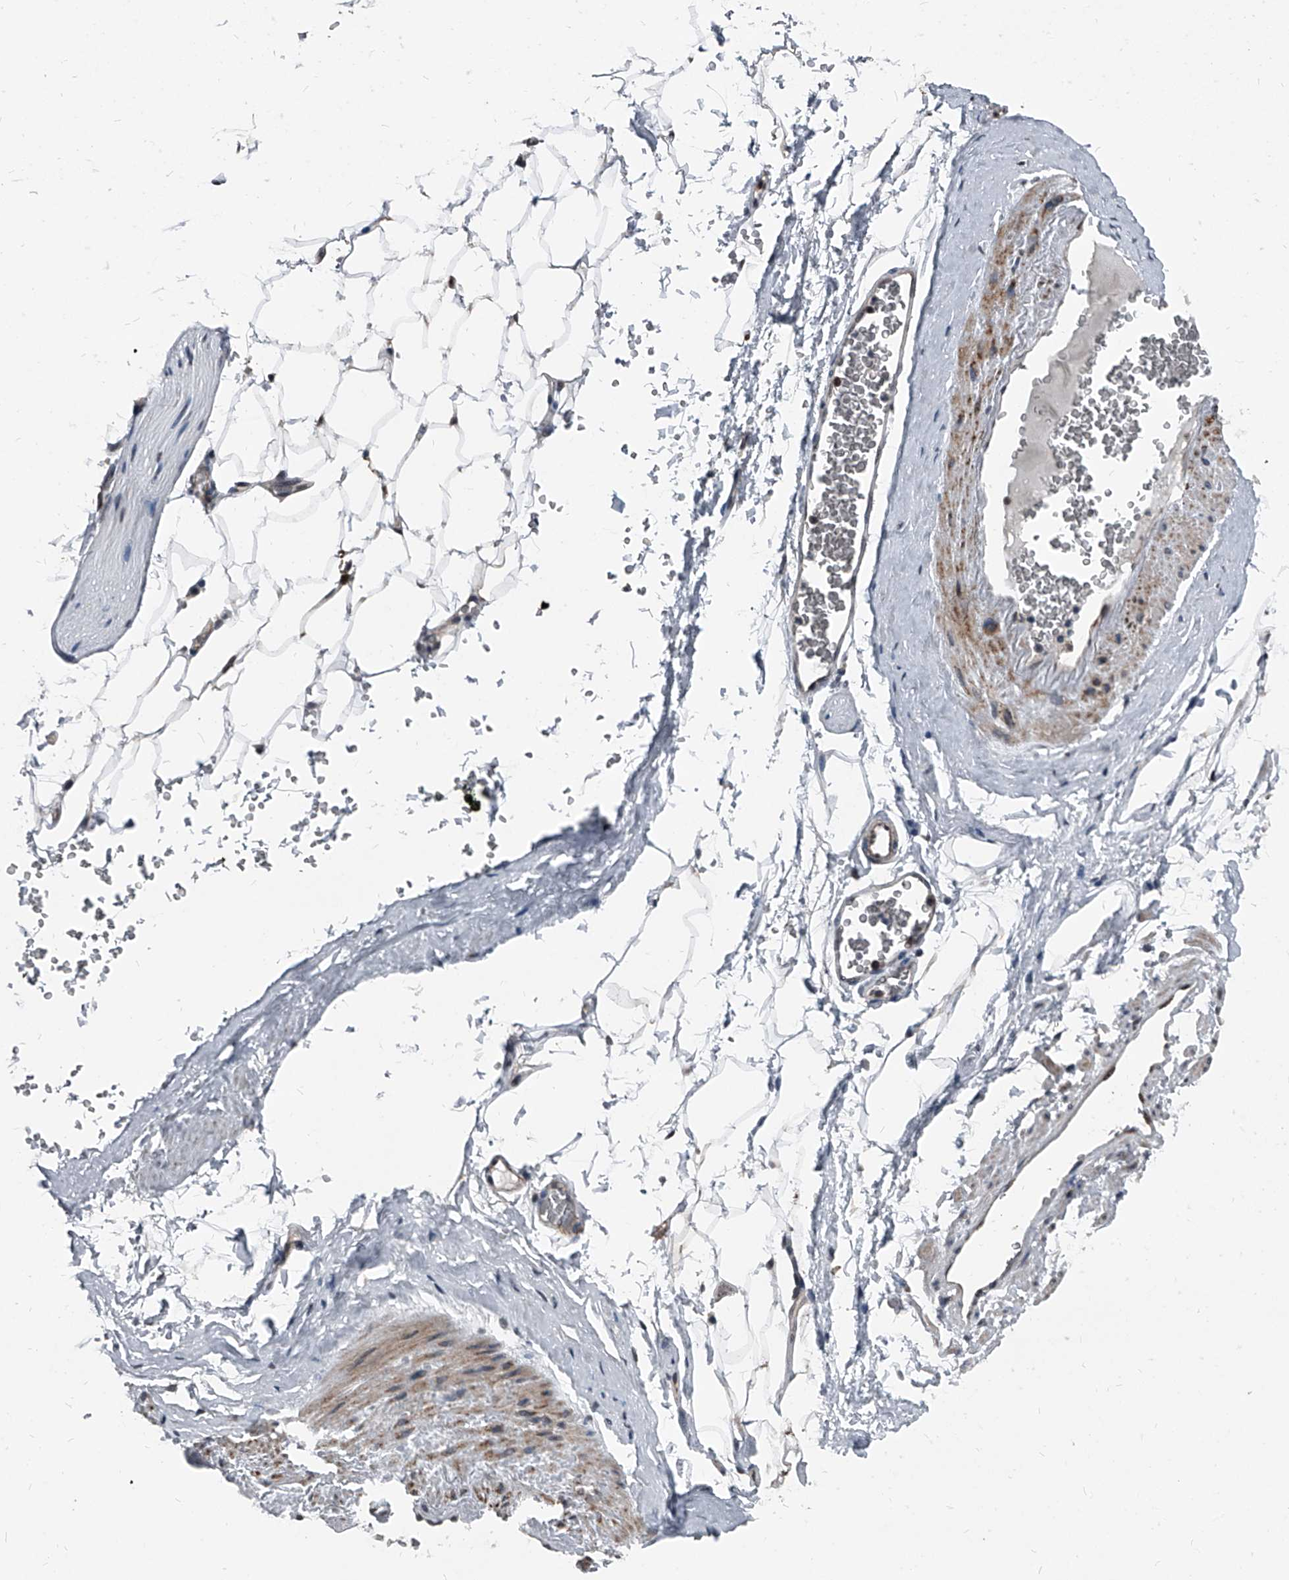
{"staining": {"intensity": "moderate", "quantity": ">75%", "location": "nuclear"}, "tissue": "adipose tissue", "cell_type": "Adipocytes", "image_type": "normal", "snomed": [{"axis": "morphology", "description": "Normal tissue, NOS"}, {"axis": "morphology", "description": "Adenocarcinoma, Low grade"}, {"axis": "topography", "description": "Prostate"}, {"axis": "topography", "description": "Peripheral nerve tissue"}], "caption": "Immunohistochemical staining of normal human adipose tissue displays >75% levels of moderate nuclear protein expression in about >75% of adipocytes.", "gene": "MEN1", "patient": {"sex": "male", "age": 63}}